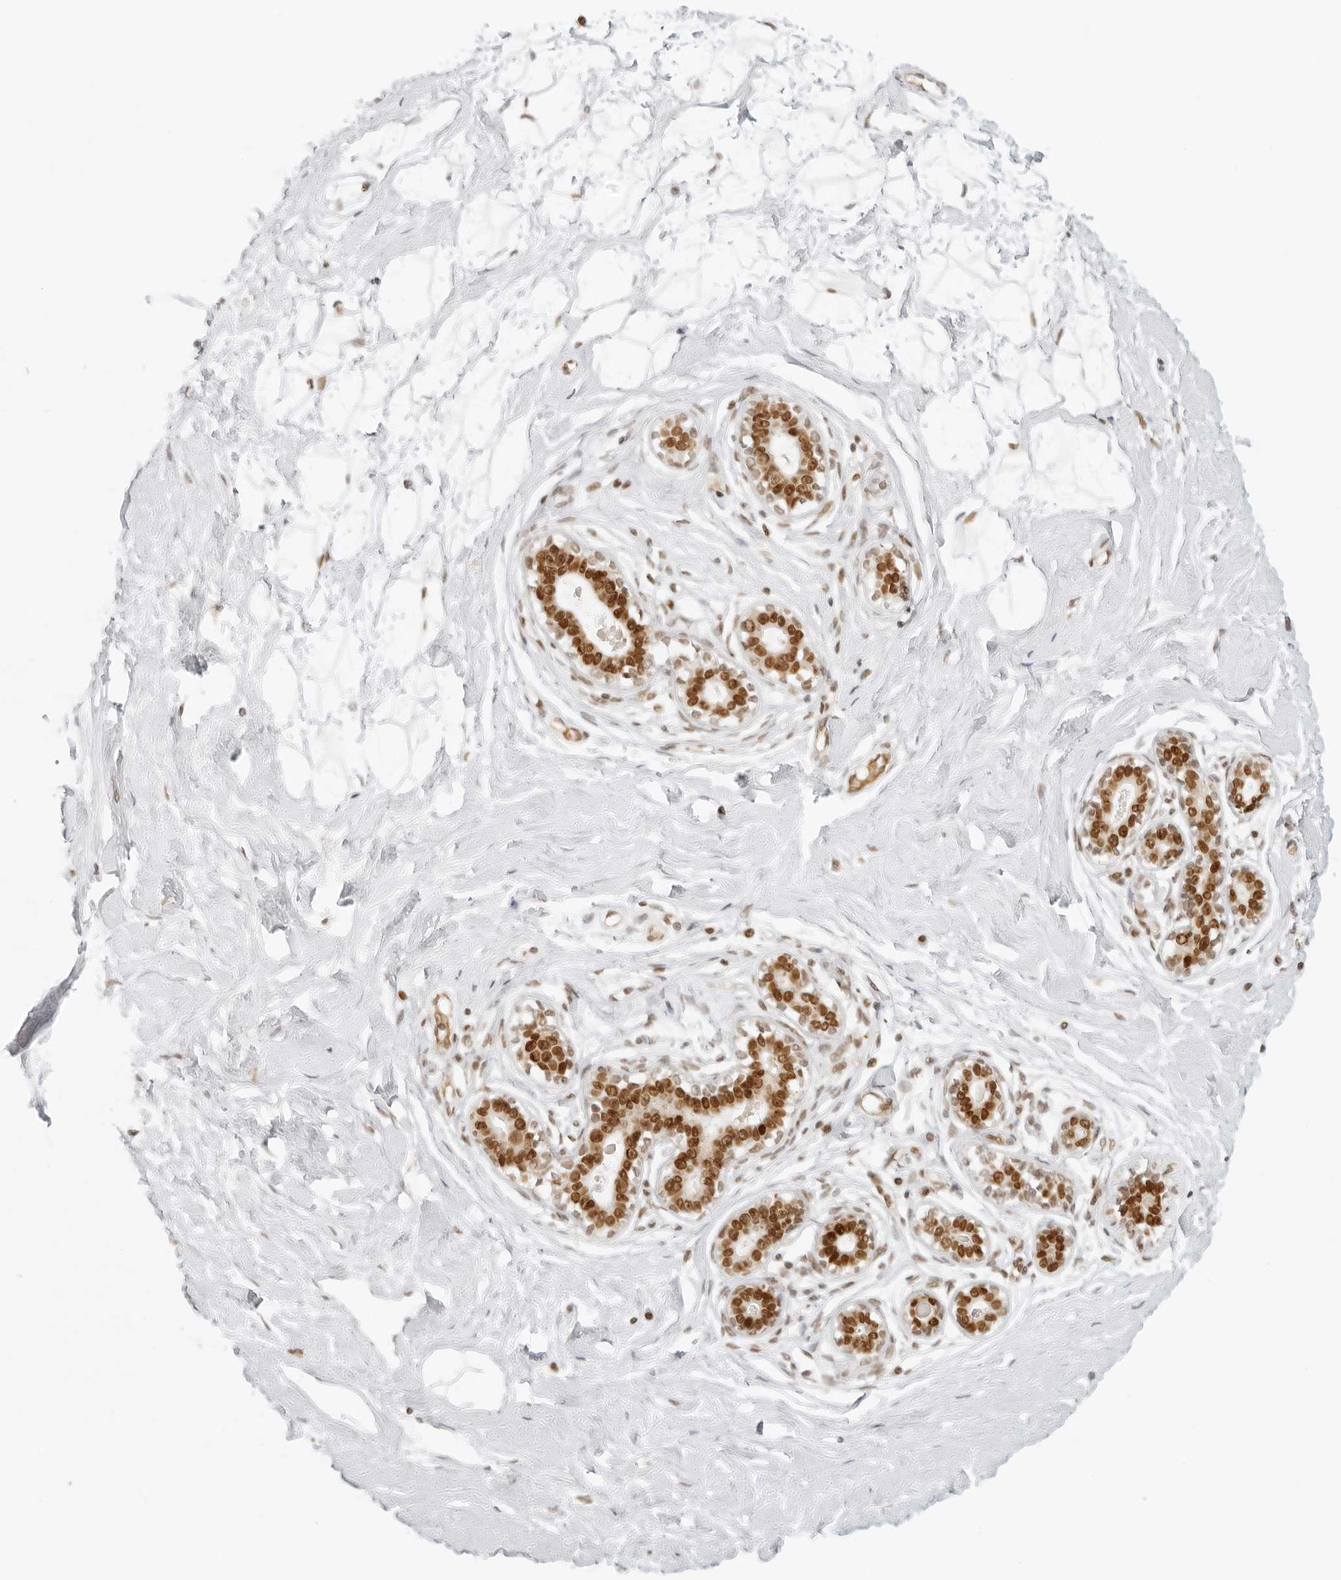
{"staining": {"intensity": "moderate", "quantity": ">75%", "location": "nuclear"}, "tissue": "breast", "cell_type": "Adipocytes", "image_type": "normal", "snomed": [{"axis": "morphology", "description": "Normal tissue, NOS"}, {"axis": "morphology", "description": "Adenoma, NOS"}, {"axis": "topography", "description": "Breast"}], "caption": "This is a micrograph of IHC staining of benign breast, which shows moderate positivity in the nuclear of adipocytes.", "gene": "RCC1", "patient": {"sex": "female", "age": 23}}